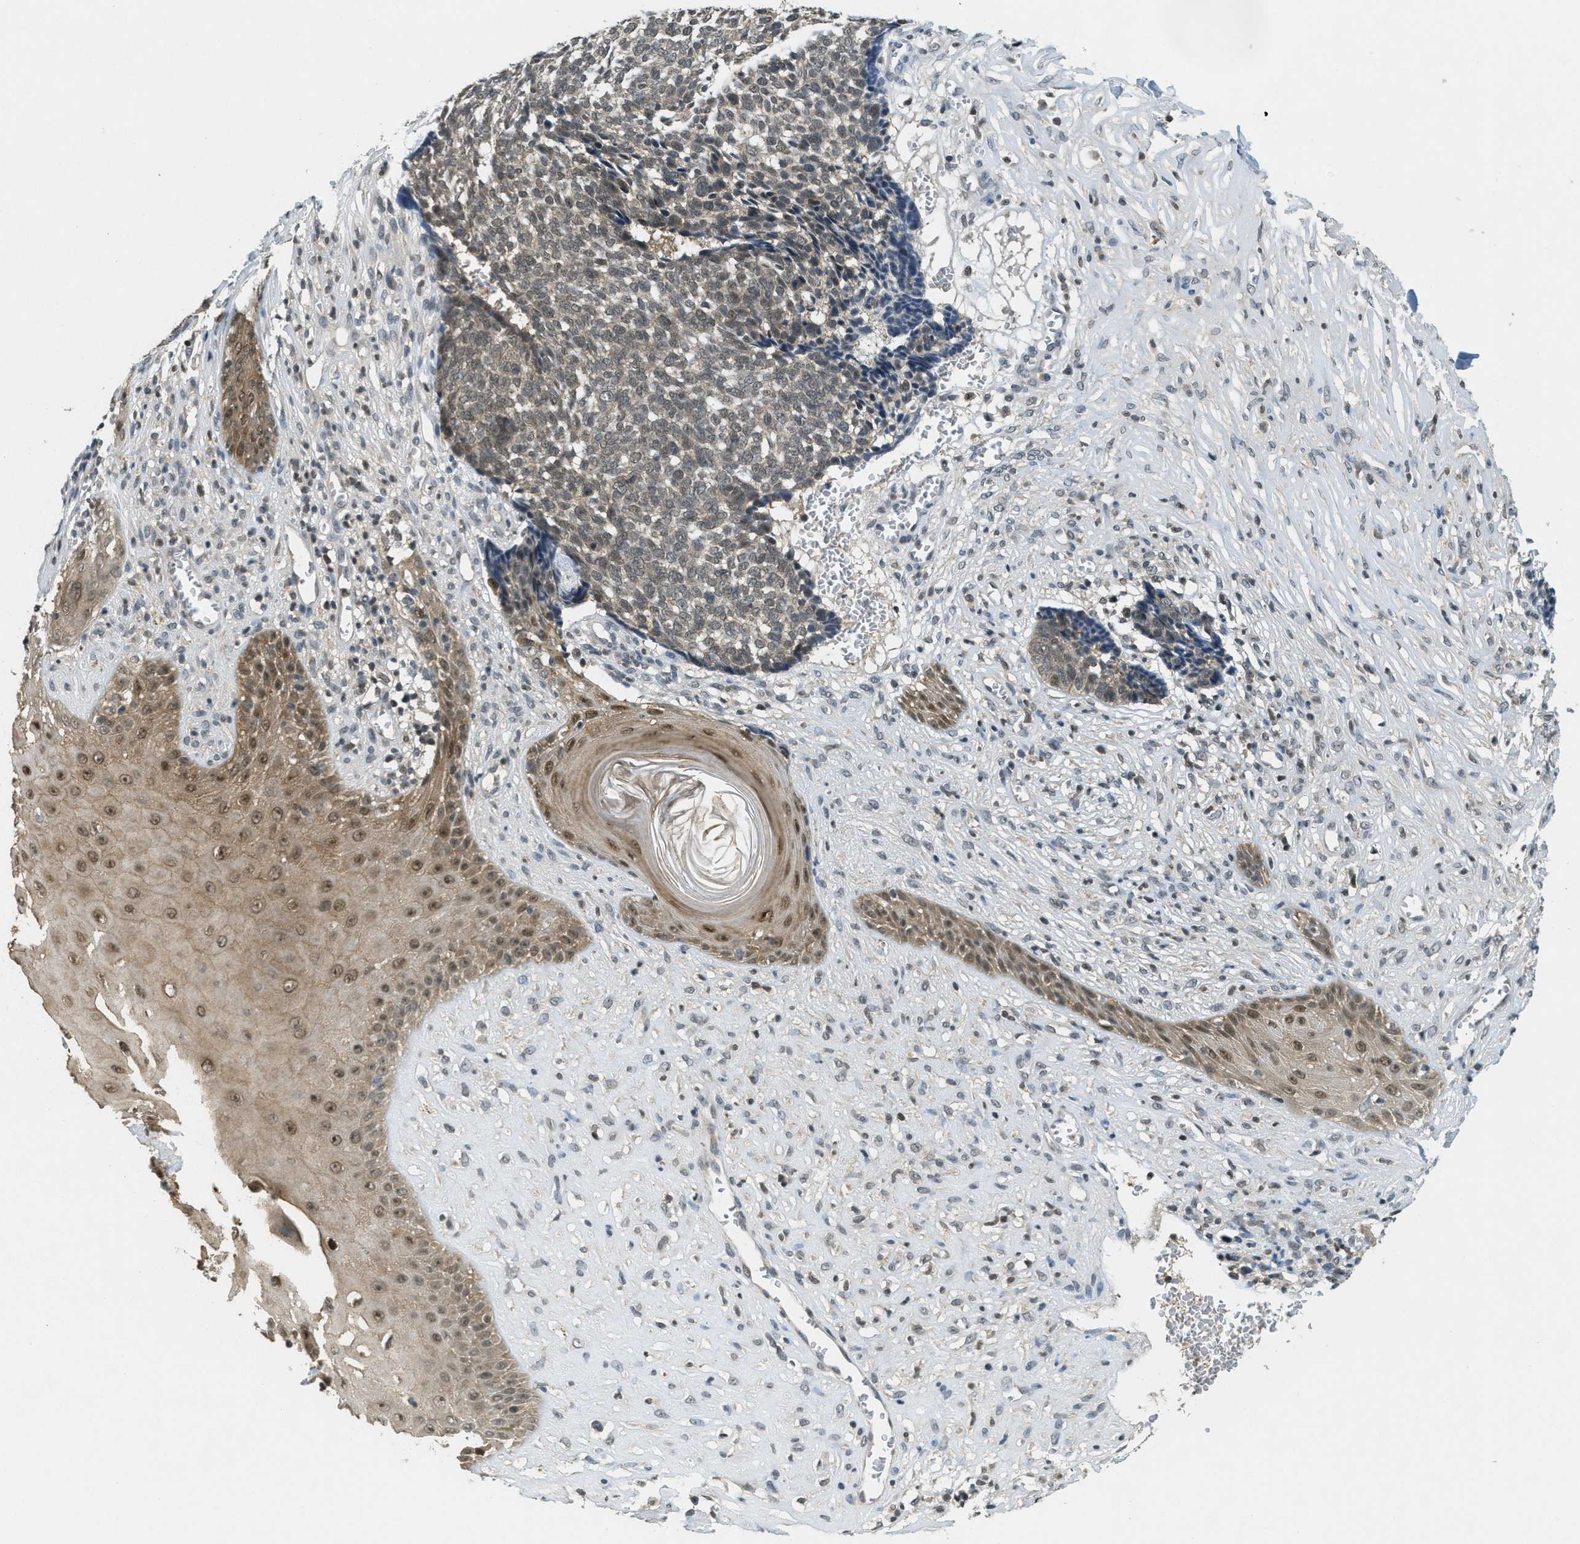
{"staining": {"intensity": "weak", "quantity": ">75%", "location": "nuclear"}, "tissue": "skin cancer", "cell_type": "Tumor cells", "image_type": "cancer", "snomed": [{"axis": "morphology", "description": "Basal cell carcinoma"}, {"axis": "topography", "description": "Skin"}], "caption": "The immunohistochemical stain highlights weak nuclear staining in tumor cells of skin cancer (basal cell carcinoma) tissue.", "gene": "DNAJB1", "patient": {"sex": "male", "age": 84}}